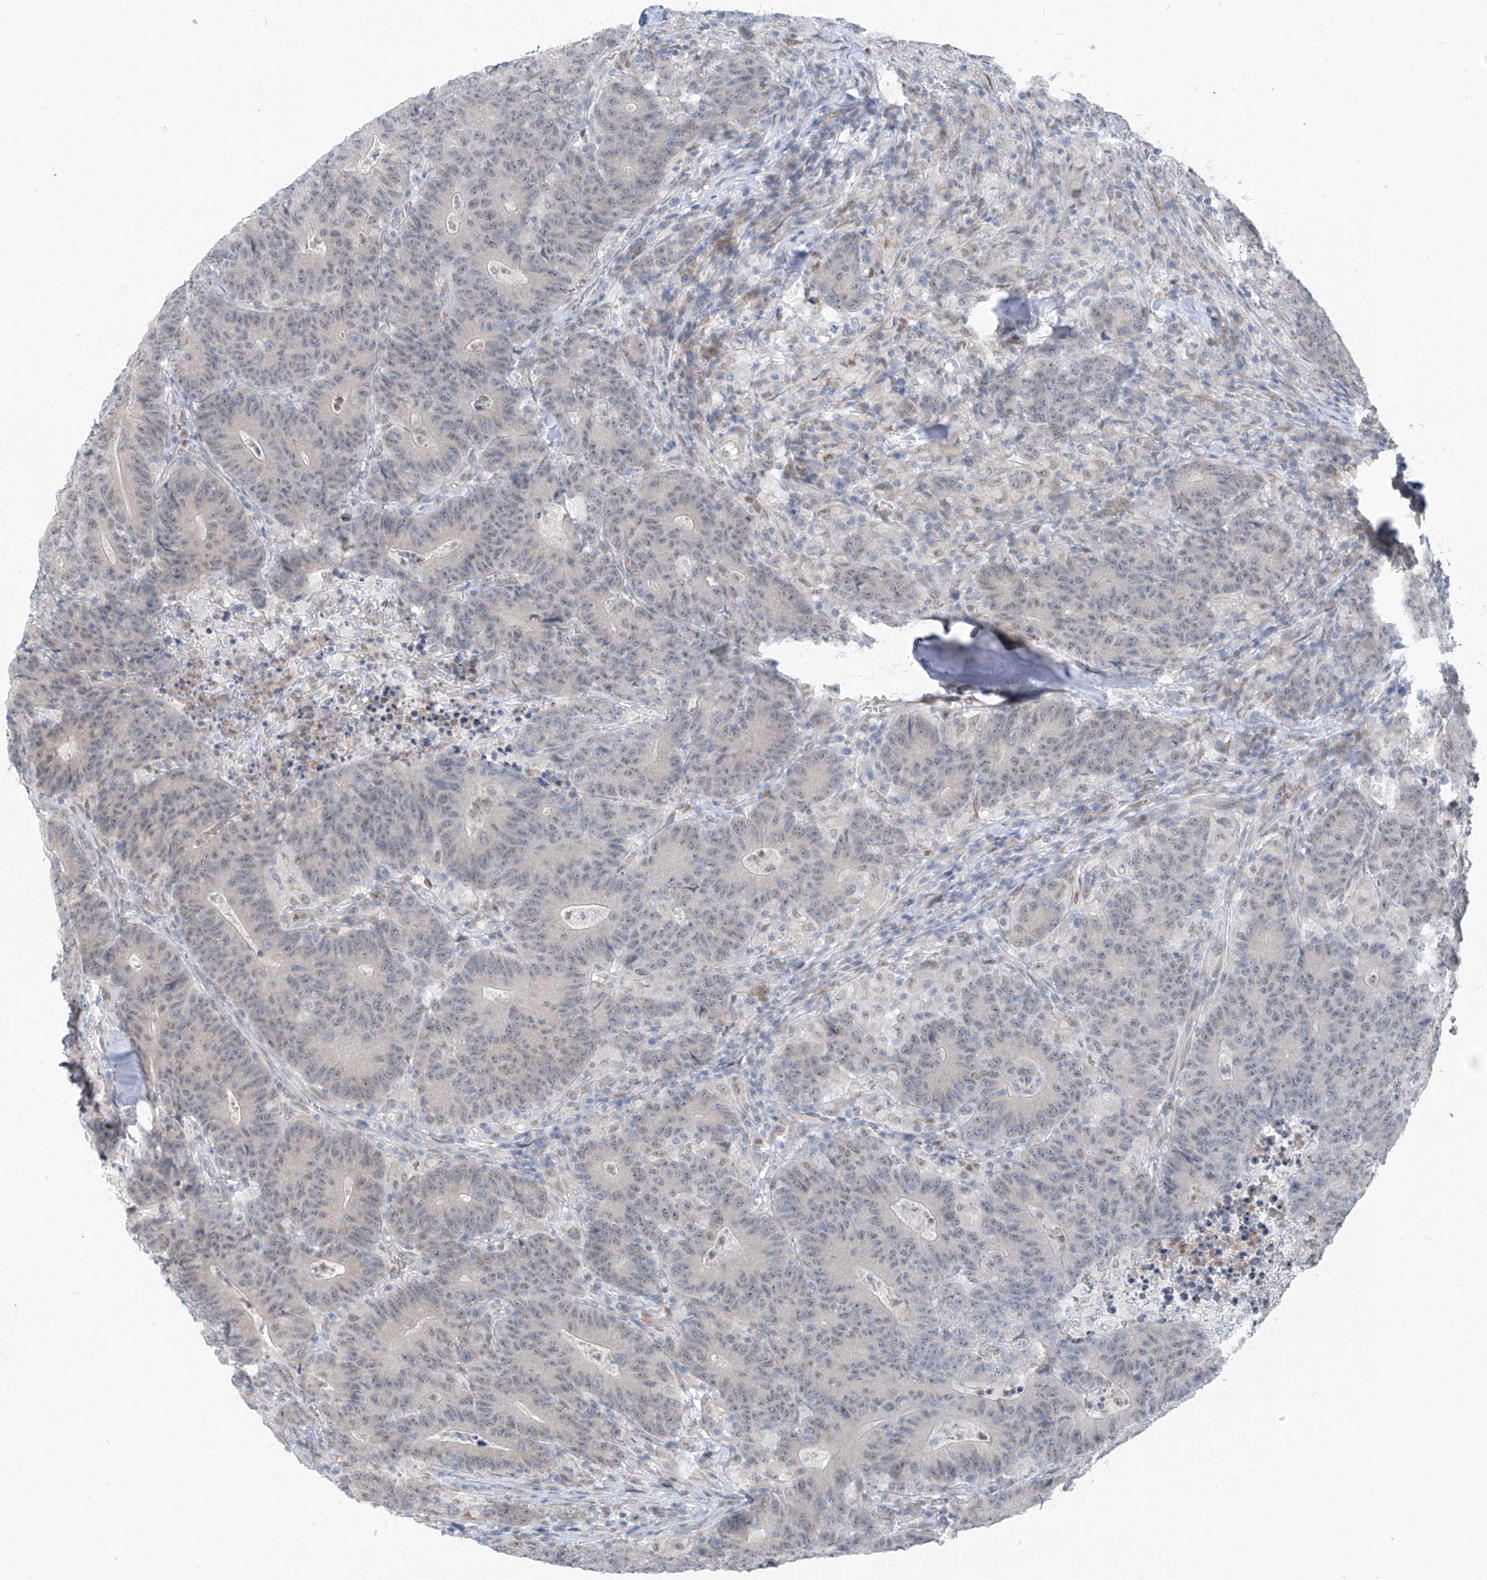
{"staining": {"intensity": "weak", "quantity": "<25%", "location": "nuclear"}, "tissue": "colorectal cancer", "cell_type": "Tumor cells", "image_type": "cancer", "snomed": [{"axis": "morphology", "description": "Normal tissue, NOS"}, {"axis": "morphology", "description": "Adenocarcinoma, NOS"}, {"axis": "topography", "description": "Colon"}], "caption": "Immunohistochemistry (IHC) of human colorectal cancer (adenocarcinoma) exhibits no expression in tumor cells.", "gene": "CYP4V2", "patient": {"sex": "female", "age": 75}}